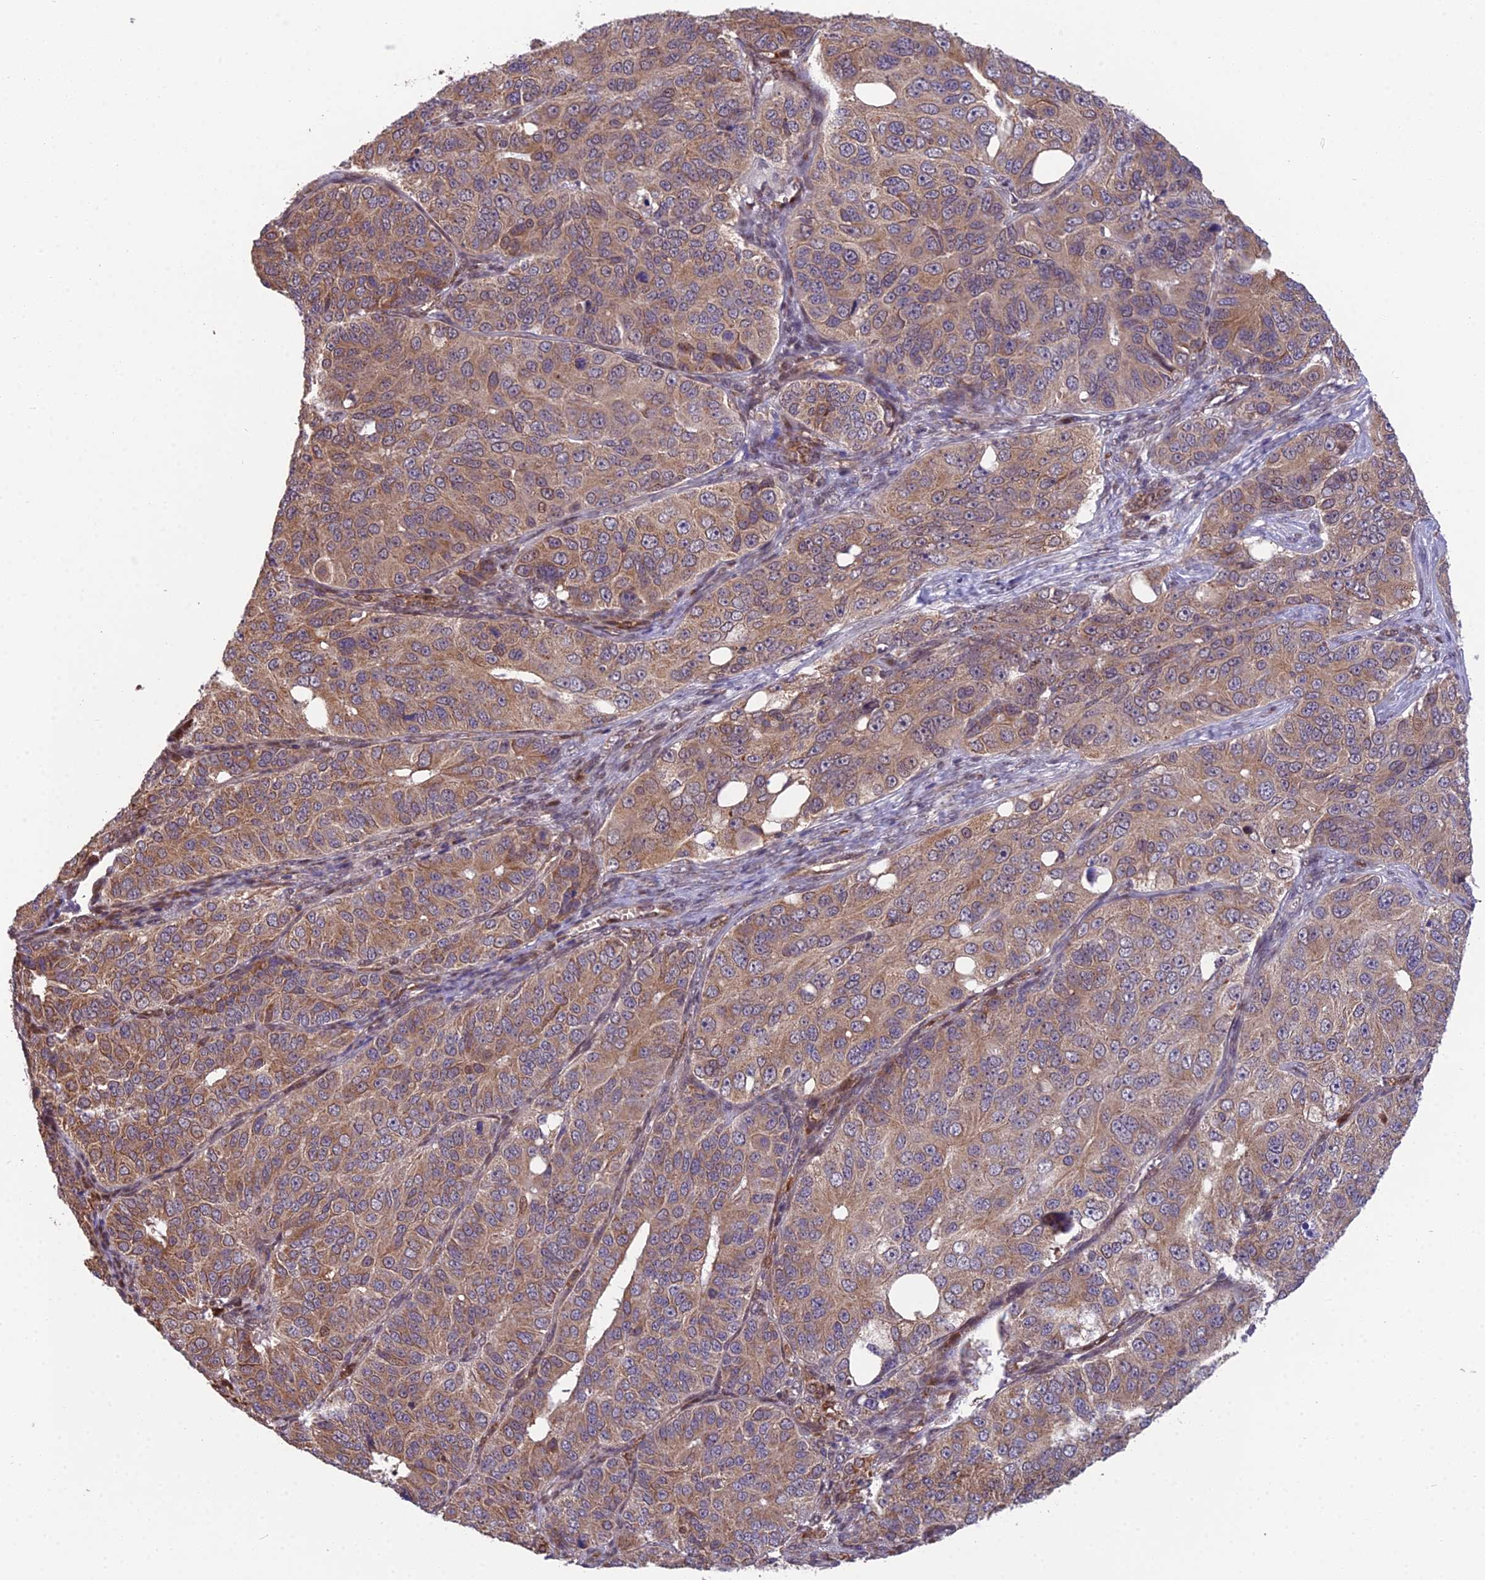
{"staining": {"intensity": "moderate", "quantity": ">75%", "location": "cytoplasmic/membranous"}, "tissue": "ovarian cancer", "cell_type": "Tumor cells", "image_type": "cancer", "snomed": [{"axis": "morphology", "description": "Carcinoma, endometroid"}, {"axis": "topography", "description": "Ovary"}], "caption": "Tumor cells exhibit medium levels of moderate cytoplasmic/membranous expression in about >75% of cells in human ovarian endometroid carcinoma.", "gene": "CYP2R1", "patient": {"sex": "female", "age": 51}}